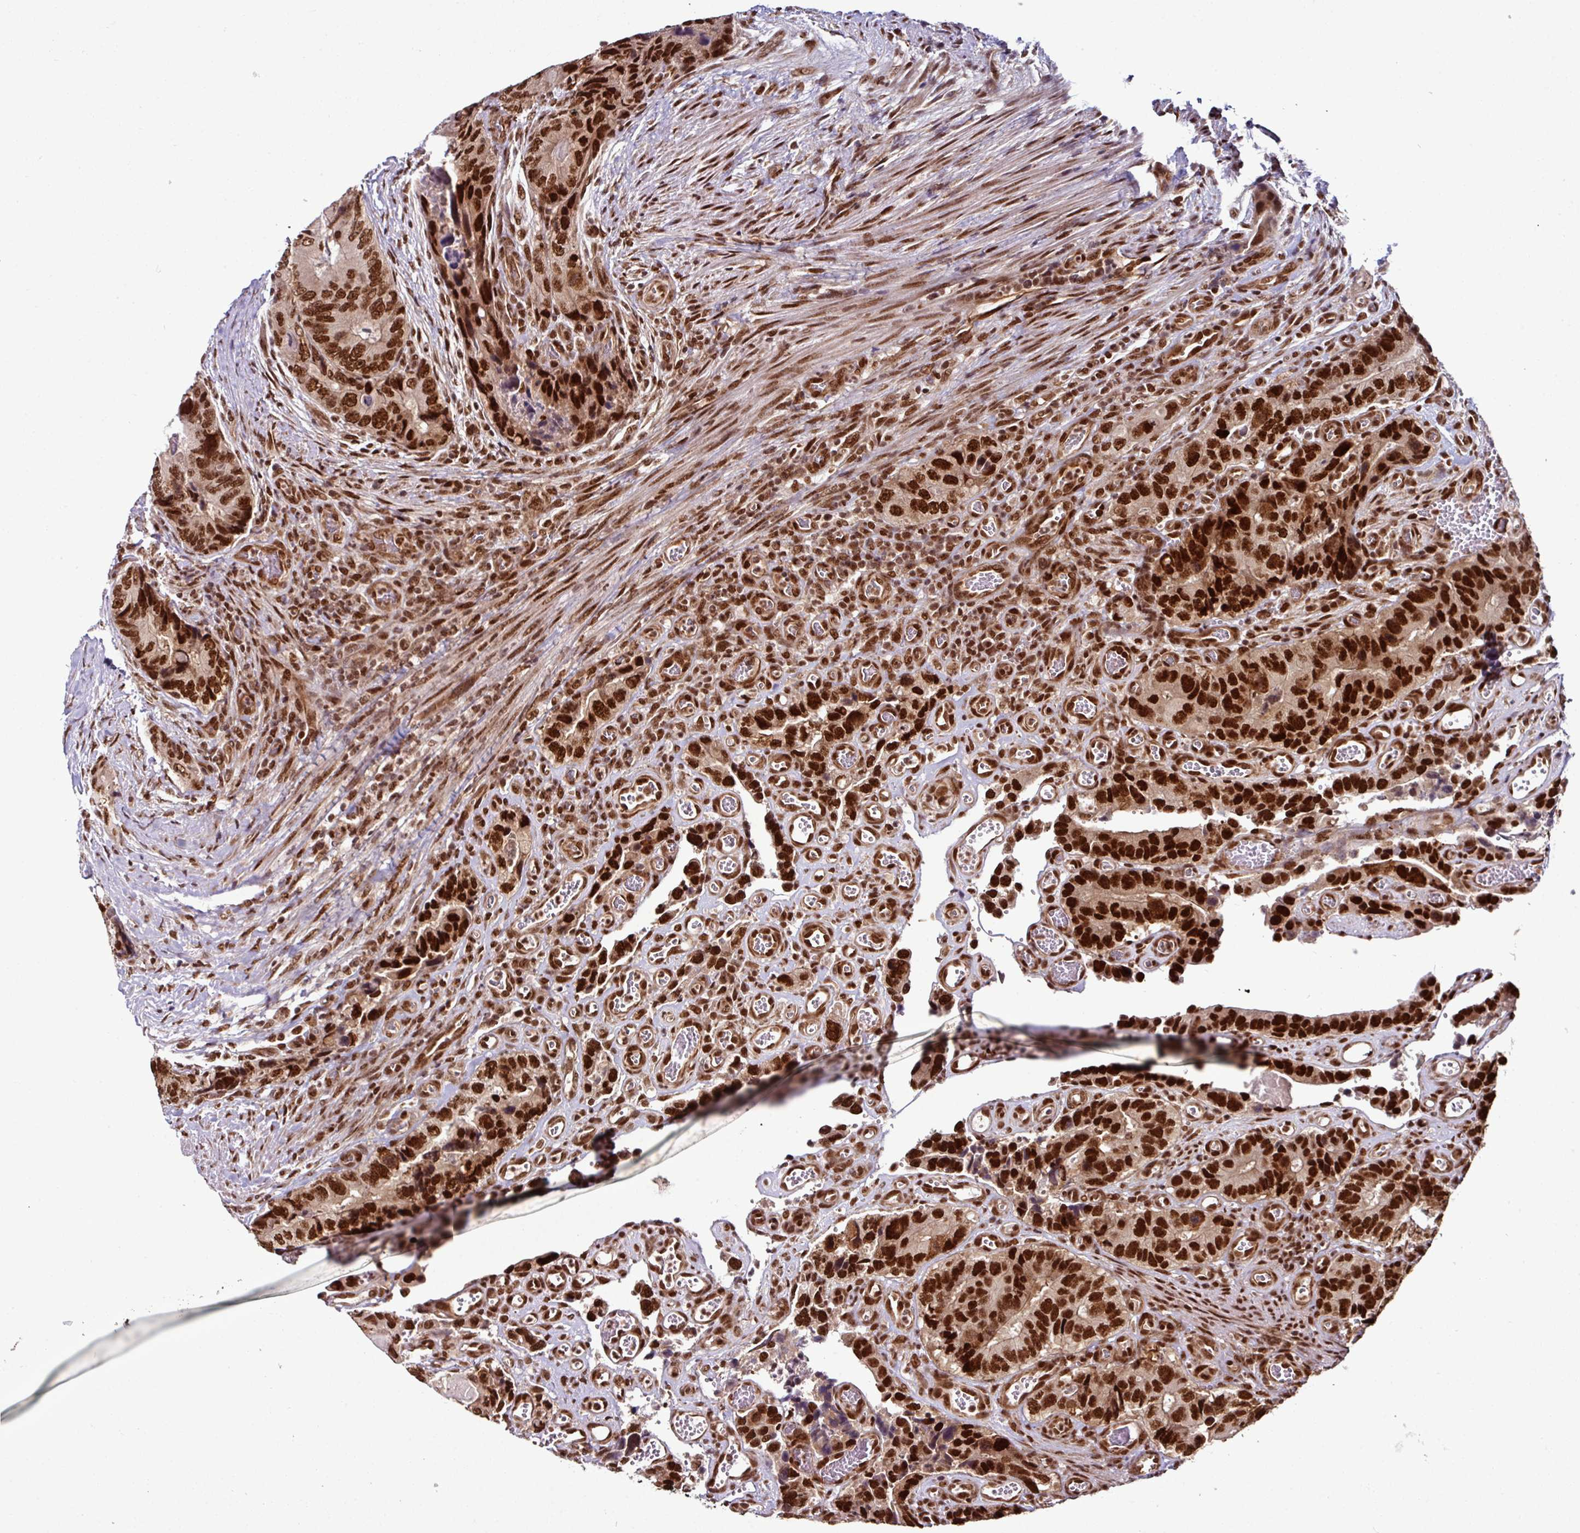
{"staining": {"intensity": "strong", "quantity": ">75%", "location": "nuclear"}, "tissue": "colorectal cancer", "cell_type": "Tumor cells", "image_type": "cancer", "snomed": [{"axis": "morphology", "description": "Adenocarcinoma, NOS"}, {"axis": "topography", "description": "Colon"}], "caption": "Colorectal cancer (adenocarcinoma) stained for a protein (brown) displays strong nuclear positive staining in approximately >75% of tumor cells.", "gene": "MORF4L2", "patient": {"sex": "male", "age": 84}}